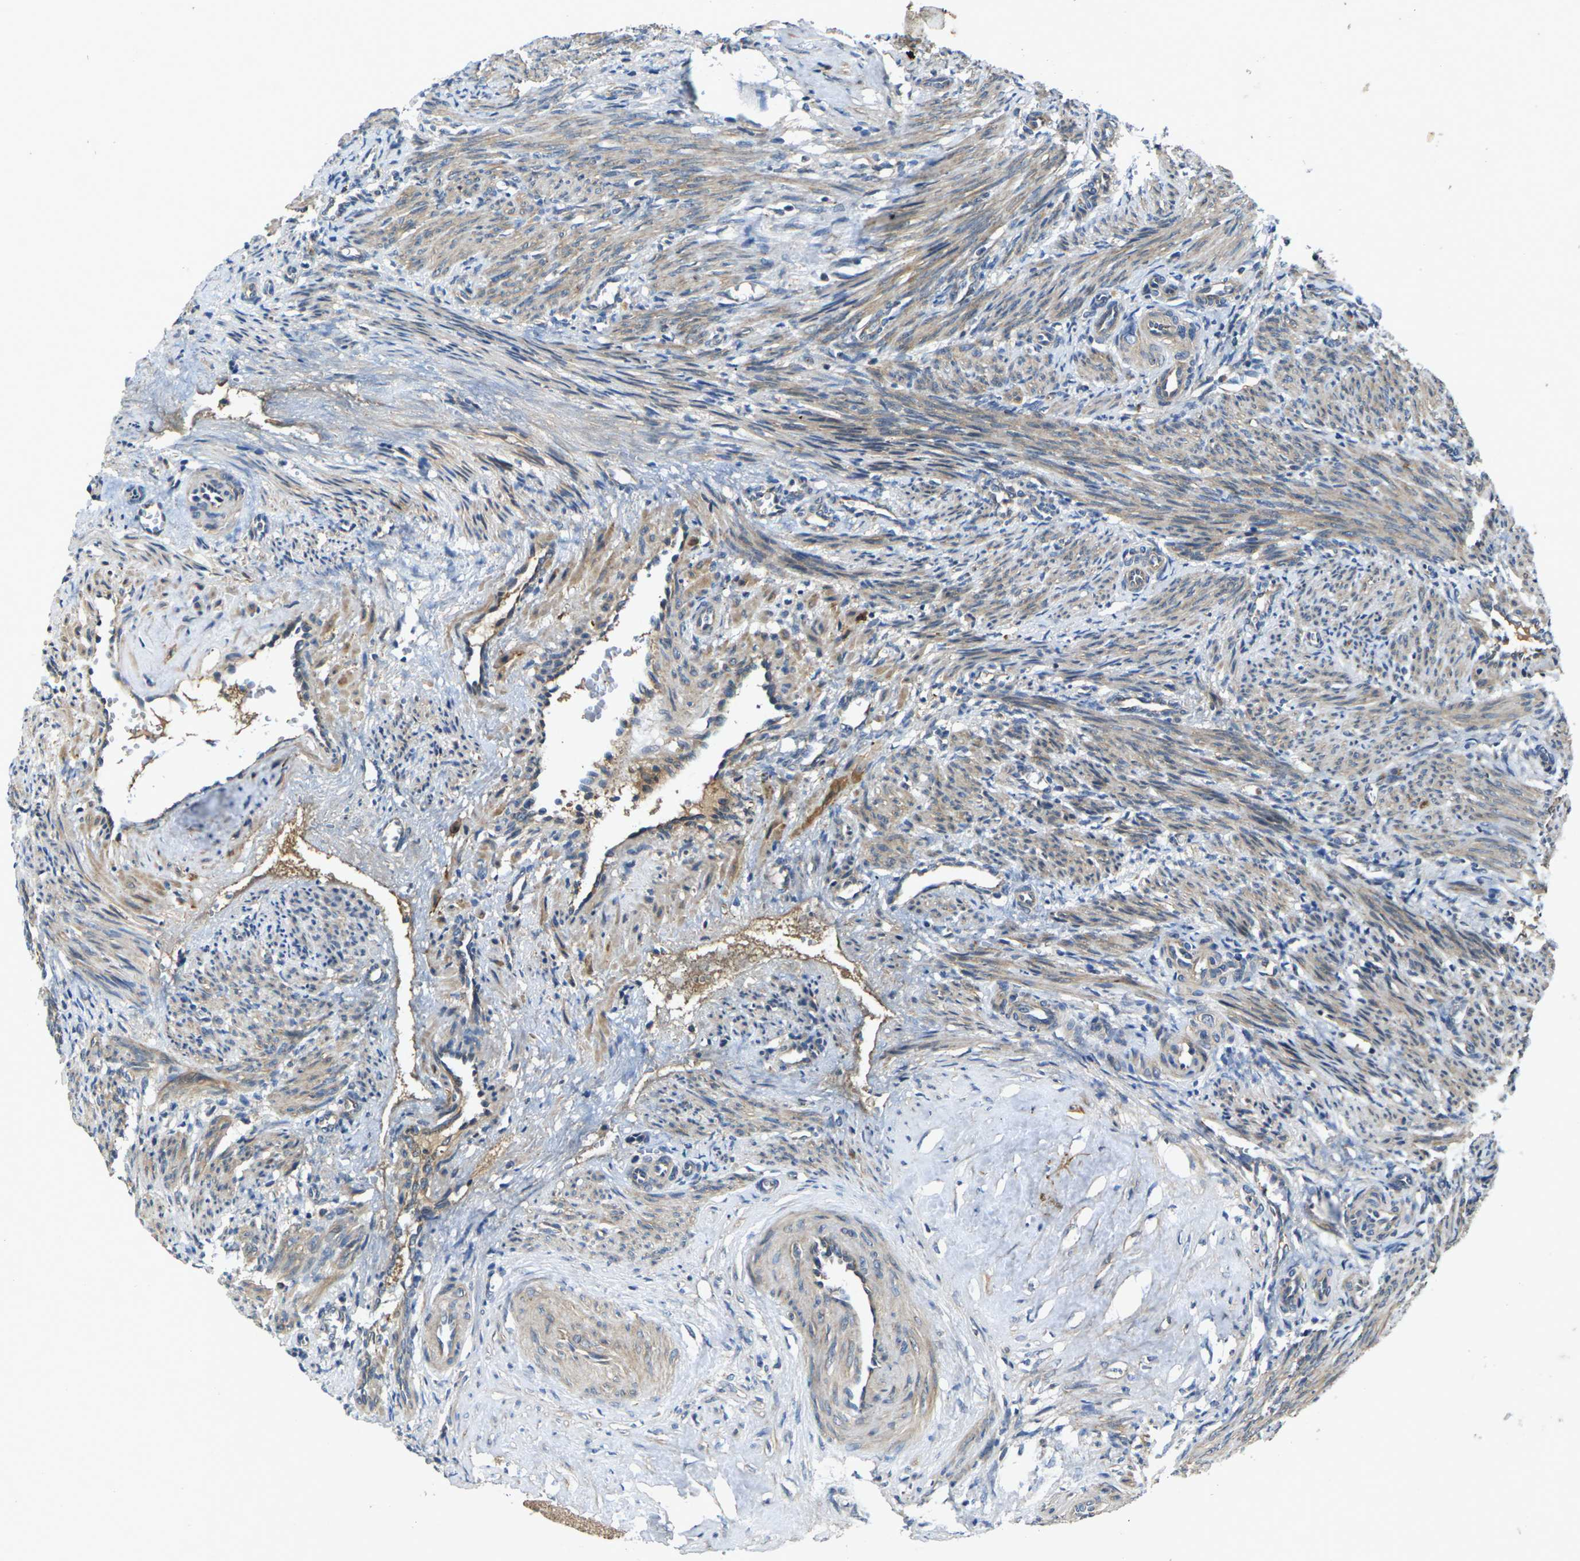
{"staining": {"intensity": "moderate", "quantity": "25%-75%", "location": "cytoplasmic/membranous"}, "tissue": "smooth muscle", "cell_type": "Smooth muscle cells", "image_type": "normal", "snomed": [{"axis": "morphology", "description": "Normal tissue, NOS"}, {"axis": "topography", "description": "Endometrium"}], "caption": "Approximately 25%-75% of smooth muscle cells in benign human smooth muscle show moderate cytoplasmic/membranous protein expression as visualized by brown immunohistochemical staining.", "gene": "KIF1B", "patient": {"sex": "female", "age": 33}}